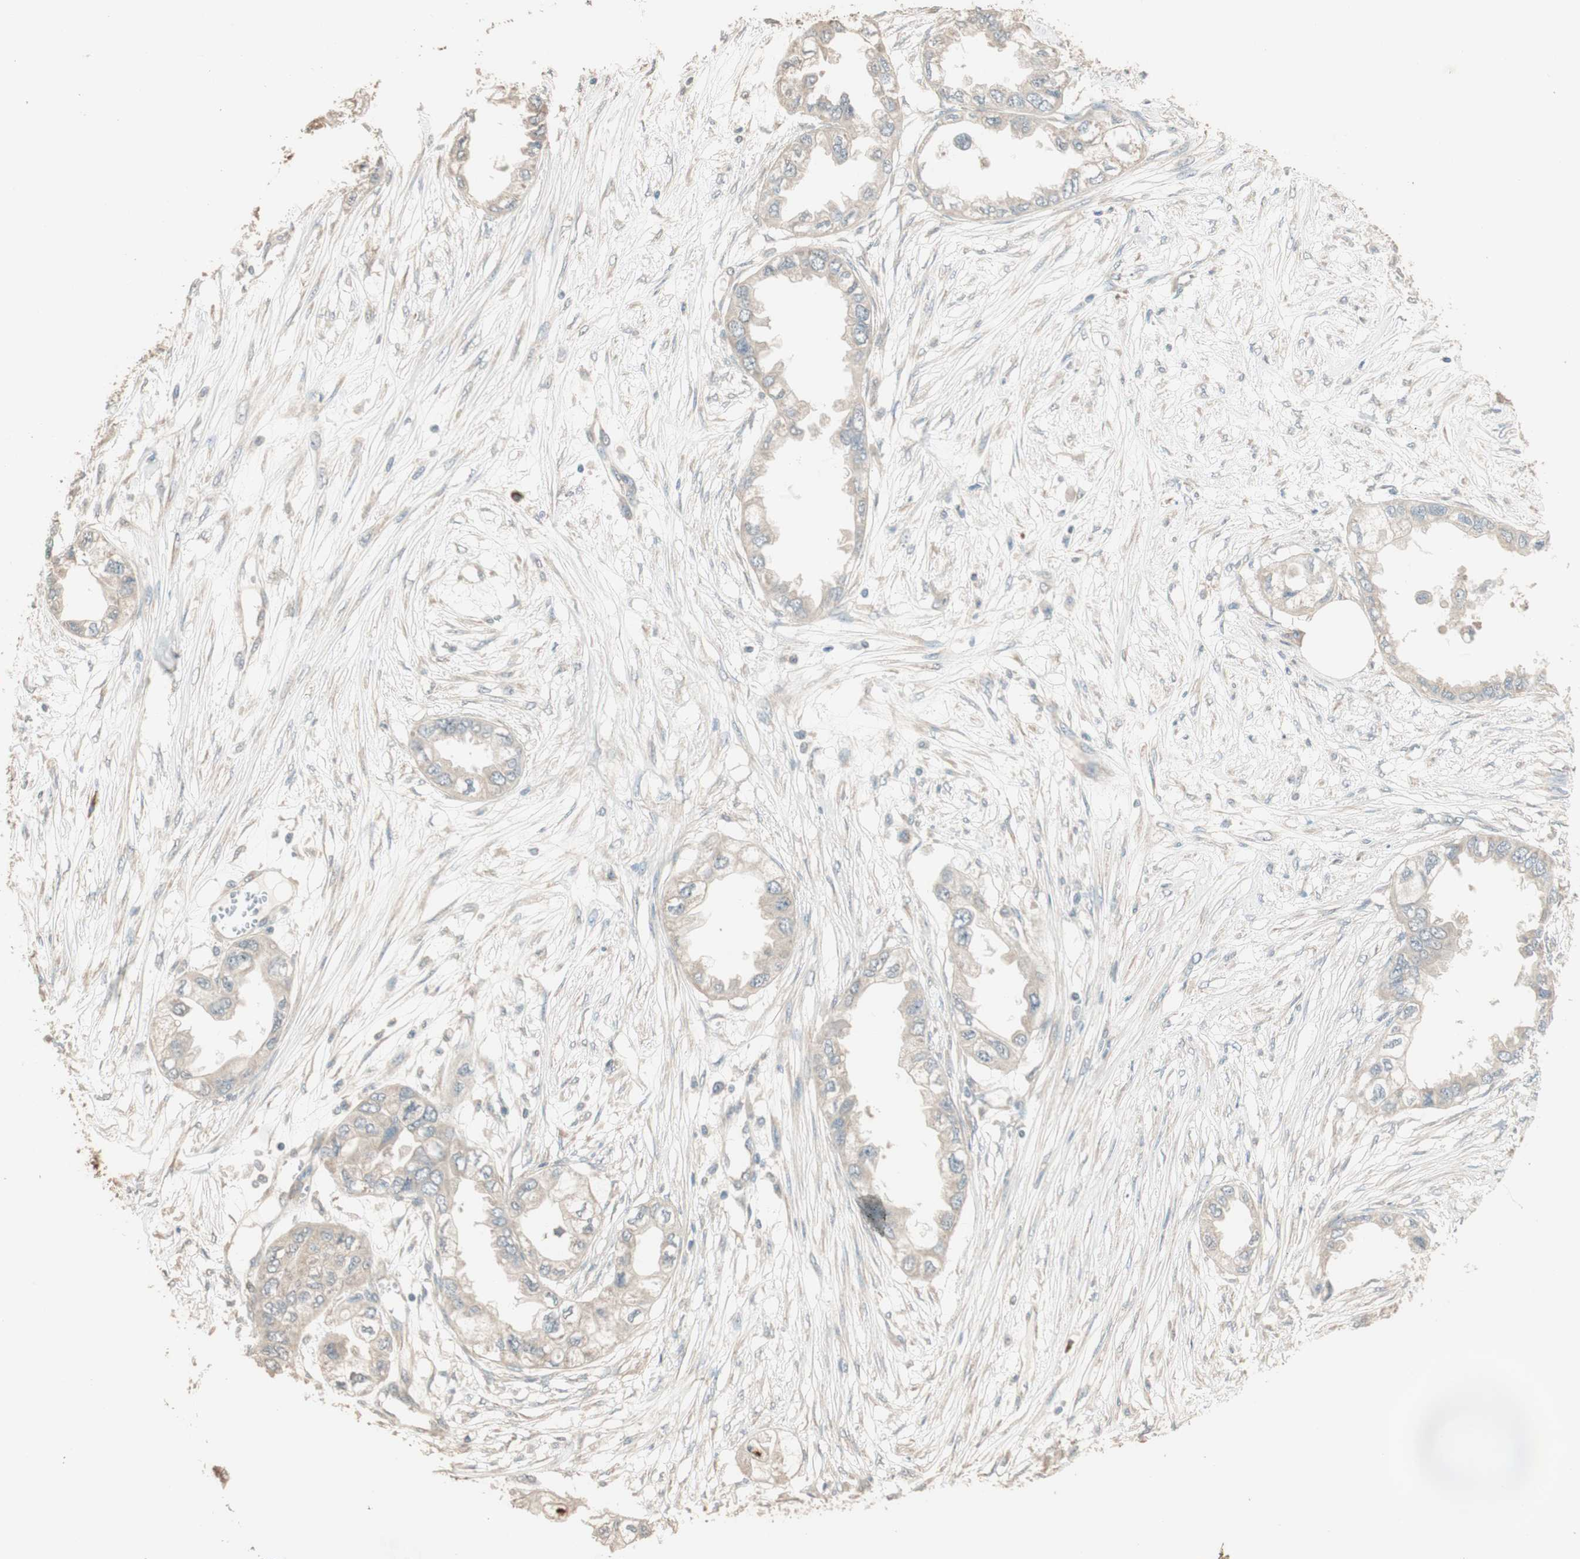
{"staining": {"intensity": "weak", "quantity": ">75%", "location": "cytoplasmic/membranous"}, "tissue": "endometrial cancer", "cell_type": "Tumor cells", "image_type": "cancer", "snomed": [{"axis": "morphology", "description": "Adenocarcinoma, NOS"}, {"axis": "topography", "description": "Endometrium"}], "caption": "Approximately >75% of tumor cells in endometrial cancer (adenocarcinoma) display weak cytoplasmic/membranous protein staining as visualized by brown immunohistochemical staining.", "gene": "RARRES1", "patient": {"sex": "female", "age": 67}}